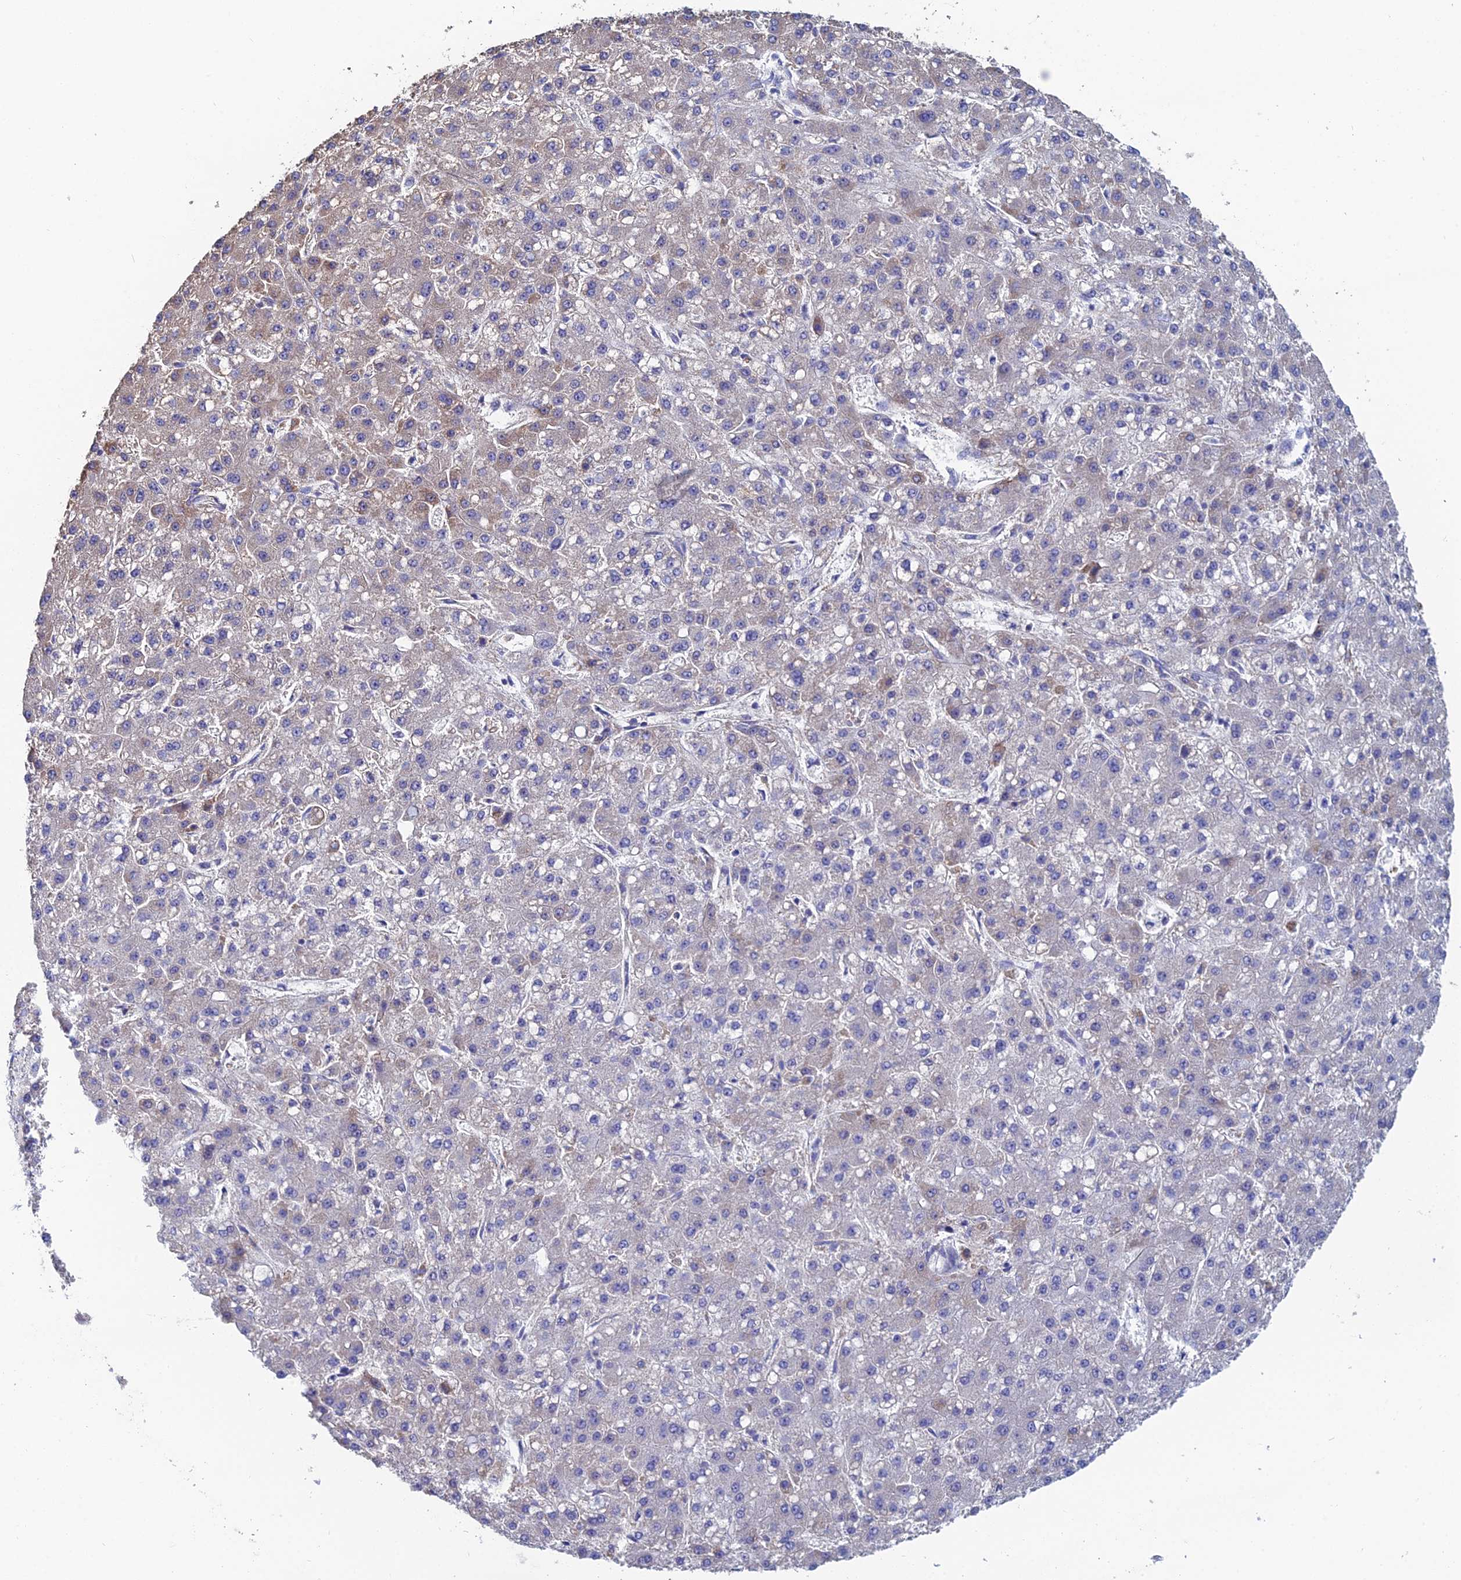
{"staining": {"intensity": "negative", "quantity": "none", "location": "none"}, "tissue": "liver cancer", "cell_type": "Tumor cells", "image_type": "cancer", "snomed": [{"axis": "morphology", "description": "Carcinoma, Hepatocellular, NOS"}, {"axis": "topography", "description": "Liver"}], "caption": "An immunohistochemistry (IHC) photomicrograph of liver hepatocellular carcinoma is shown. There is no staining in tumor cells of liver hepatocellular carcinoma.", "gene": "CLCN3", "patient": {"sex": "male", "age": 67}}